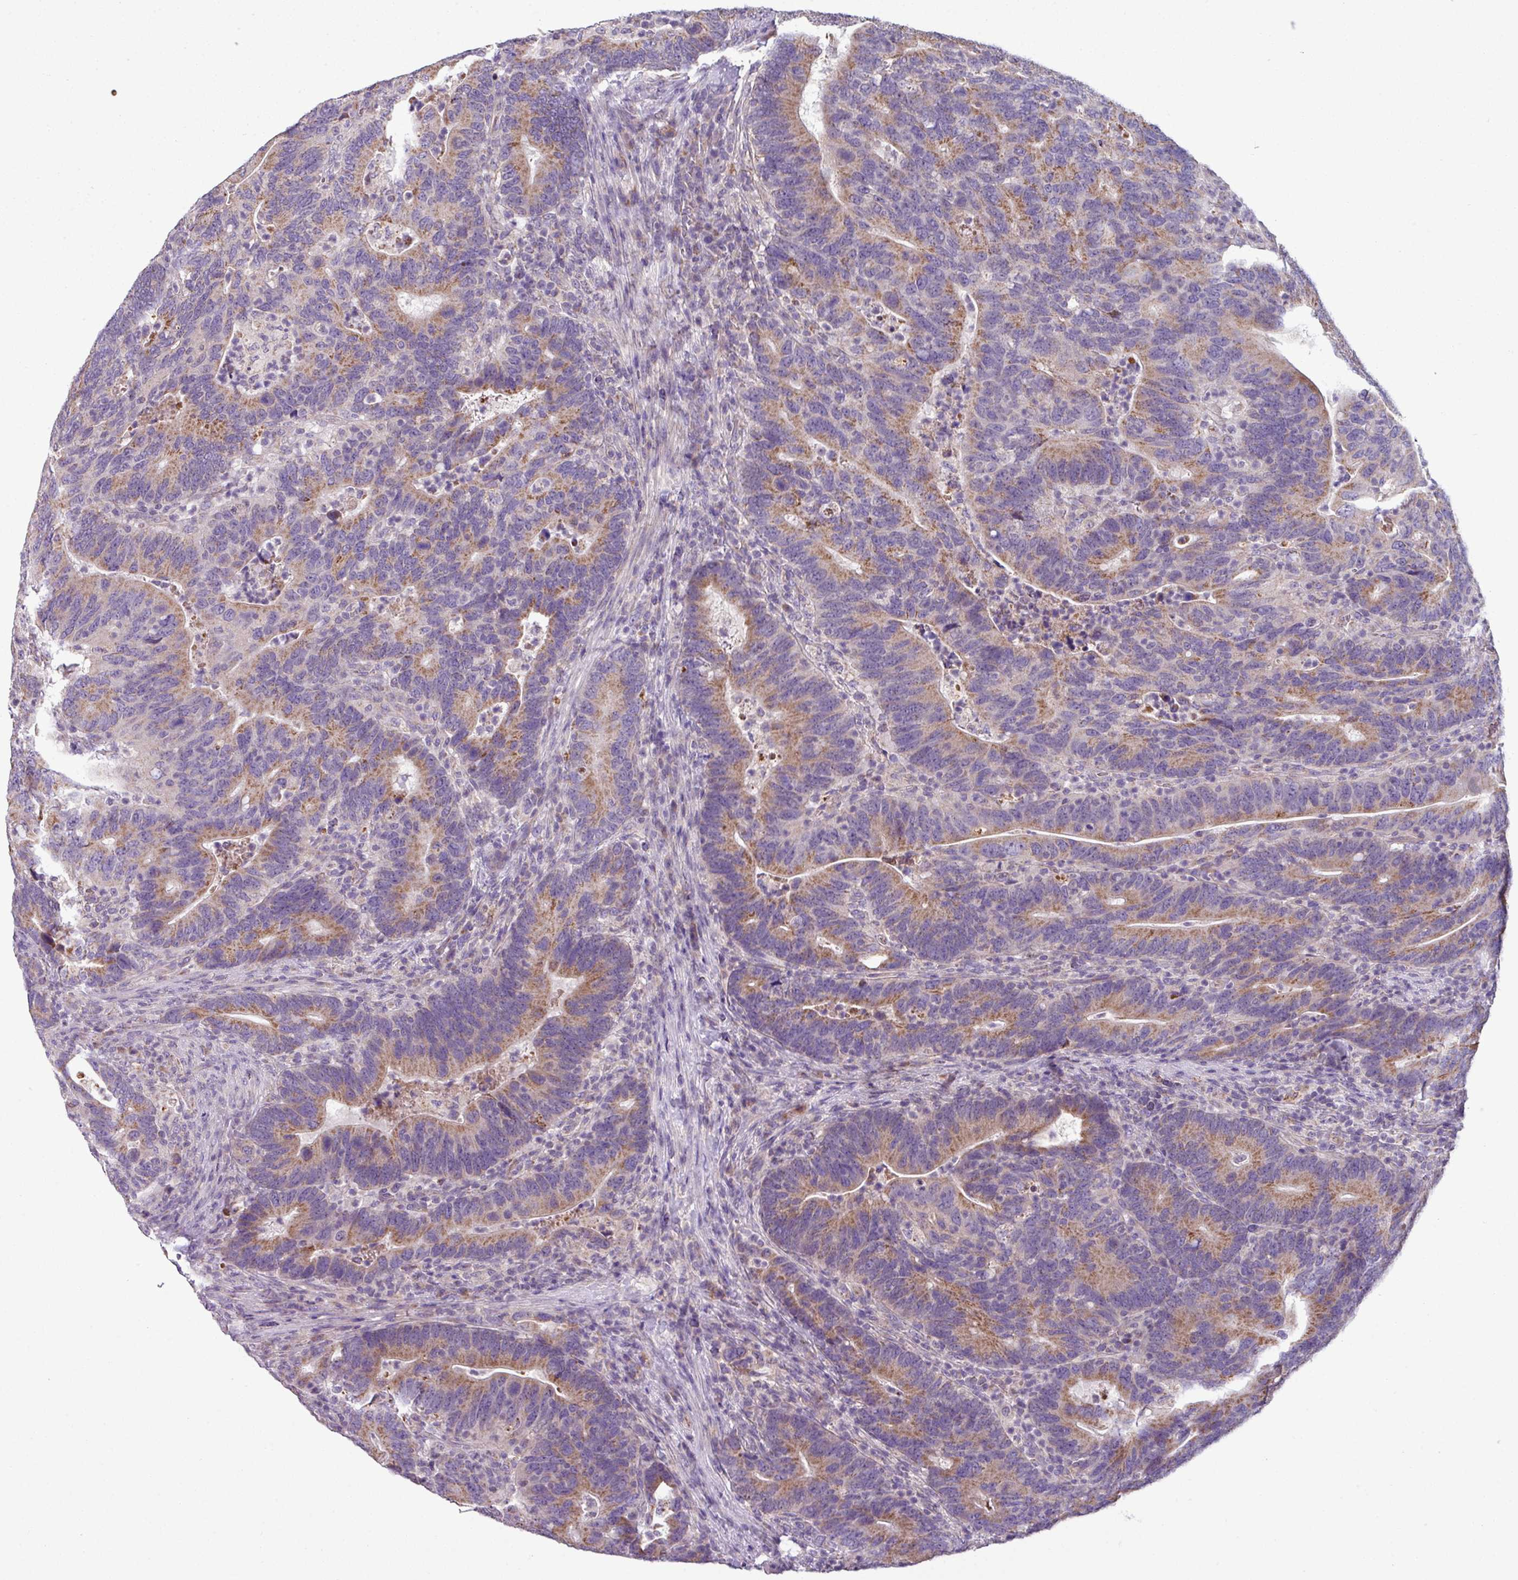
{"staining": {"intensity": "moderate", "quantity": ">75%", "location": "cytoplasmic/membranous"}, "tissue": "colorectal cancer", "cell_type": "Tumor cells", "image_type": "cancer", "snomed": [{"axis": "morphology", "description": "Adenocarcinoma, NOS"}, {"axis": "topography", "description": "Colon"}], "caption": "Immunohistochemistry staining of colorectal adenocarcinoma, which demonstrates medium levels of moderate cytoplasmic/membranous expression in about >75% of tumor cells indicating moderate cytoplasmic/membranous protein staining. The staining was performed using DAB (brown) for protein detection and nuclei were counterstained in hematoxylin (blue).", "gene": "LRRC9", "patient": {"sex": "female", "age": 66}}